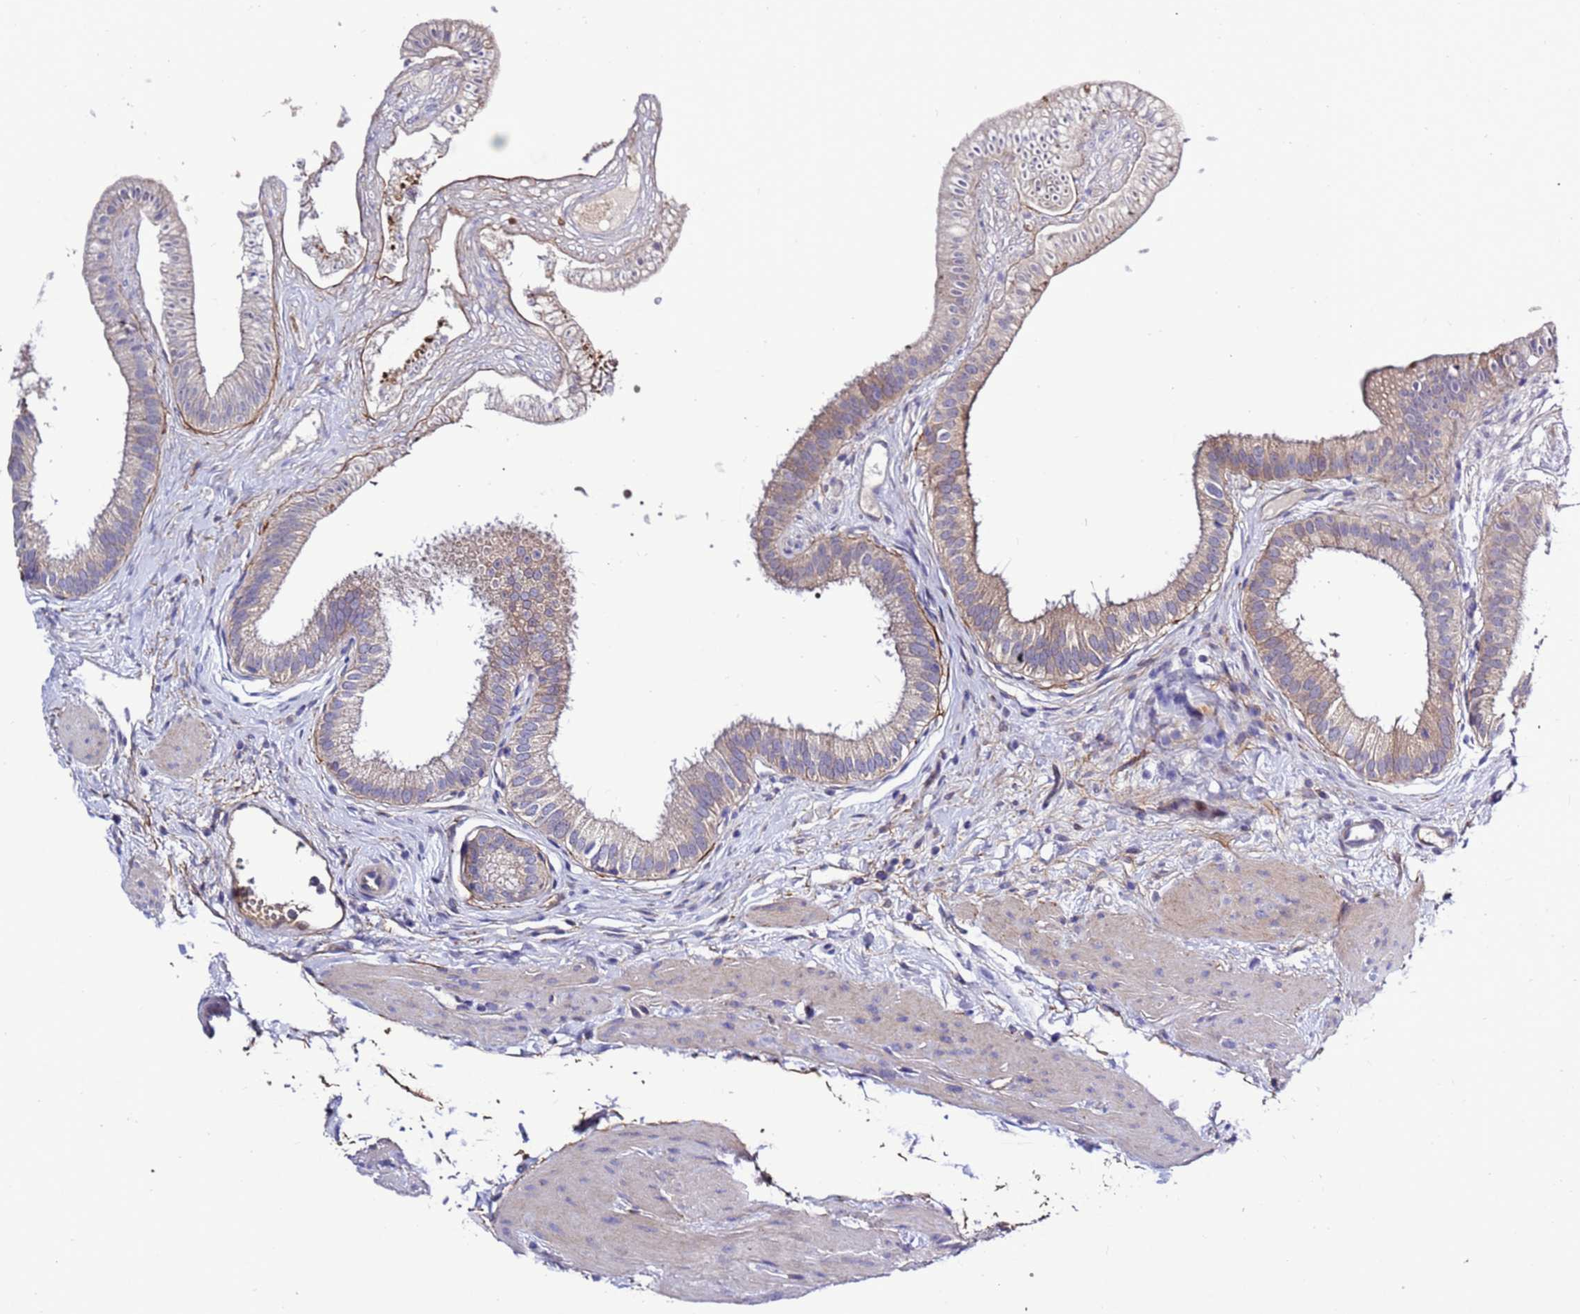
{"staining": {"intensity": "moderate", "quantity": "<25%", "location": "cytoplasmic/membranous"}, "tissue": "gallbladder", "cell_type": "Glandular cells", "image_type": "normal", "snomed": [{"axis": "morphology", "description": "Normal tissue, NOS"}, {"axis": "topography", "description": "Gallbladder"}], "caption": "Immunohistochemistry of normal gallbladder displays low levels of moderate cytoplasmic/membranous expression in about <25% of glandular cells. (DAB IHC, brown staining for protein, blue staining for nuclei).", "gene": "FOXRED1", "patient": {"sex": "female", "age": 54}}